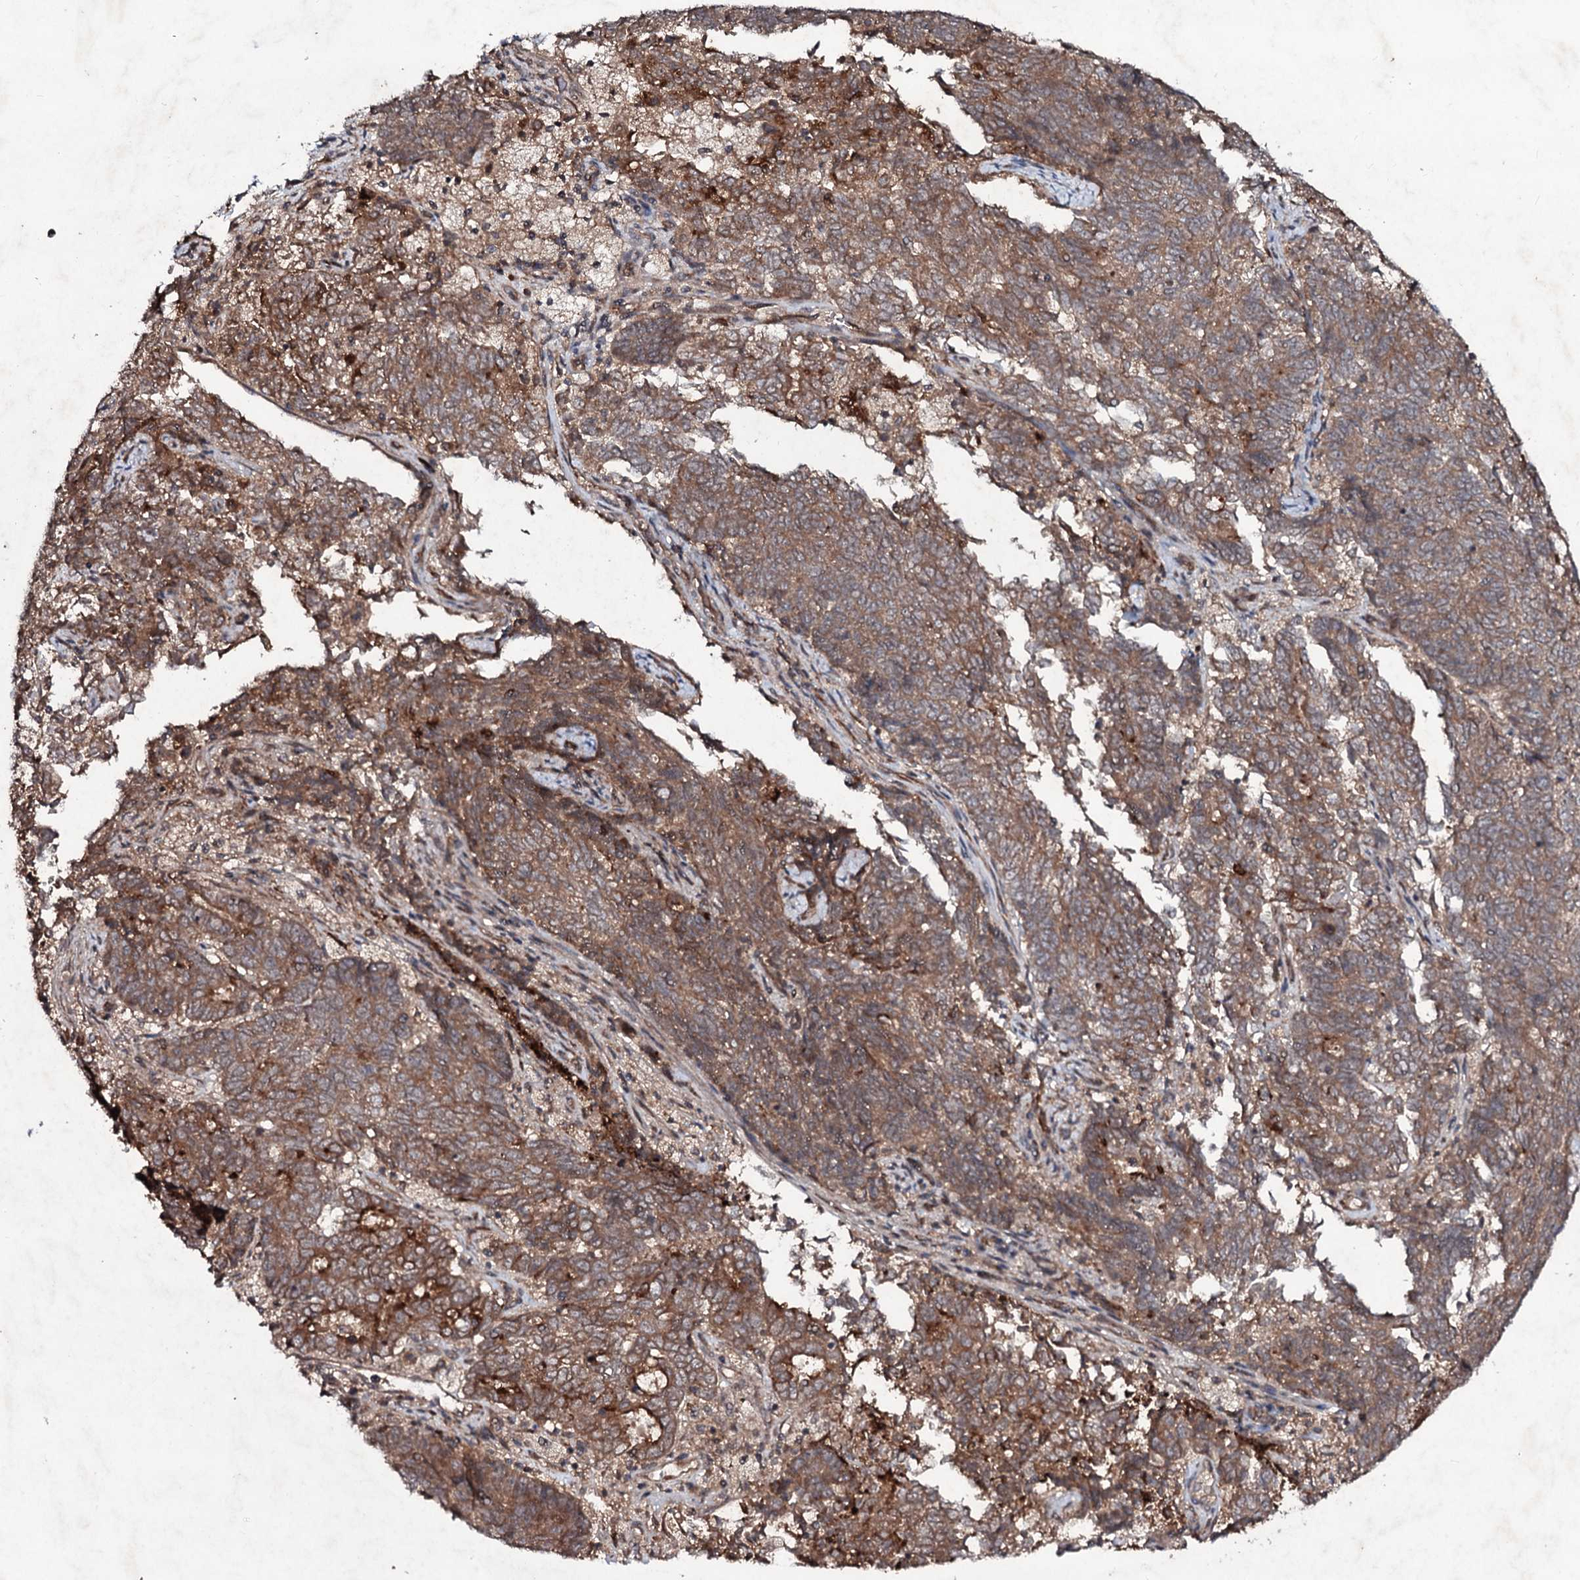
{"staining": {"intensity": "strong", "quantity": ">75%", "location": "cytoplasmic/membranous"}, "tissue": "endometrial cancer", "cell_type": "Tumor cells", "image_type": "cancer", "snomed": [{"axis": "morphology", "description": "Adenocarcinoma, NOS"}, {"axis": "topography", "description": "Endometrium"}], "caption": "Endometrial adenocarcinoma was stained to show a protein in brown. There is high levels of strong cytoplasmic/membranous expression in about >75% of tumor cells.", "gene": "SNAP23", "patient": {"sex": "female", "age": 80}}